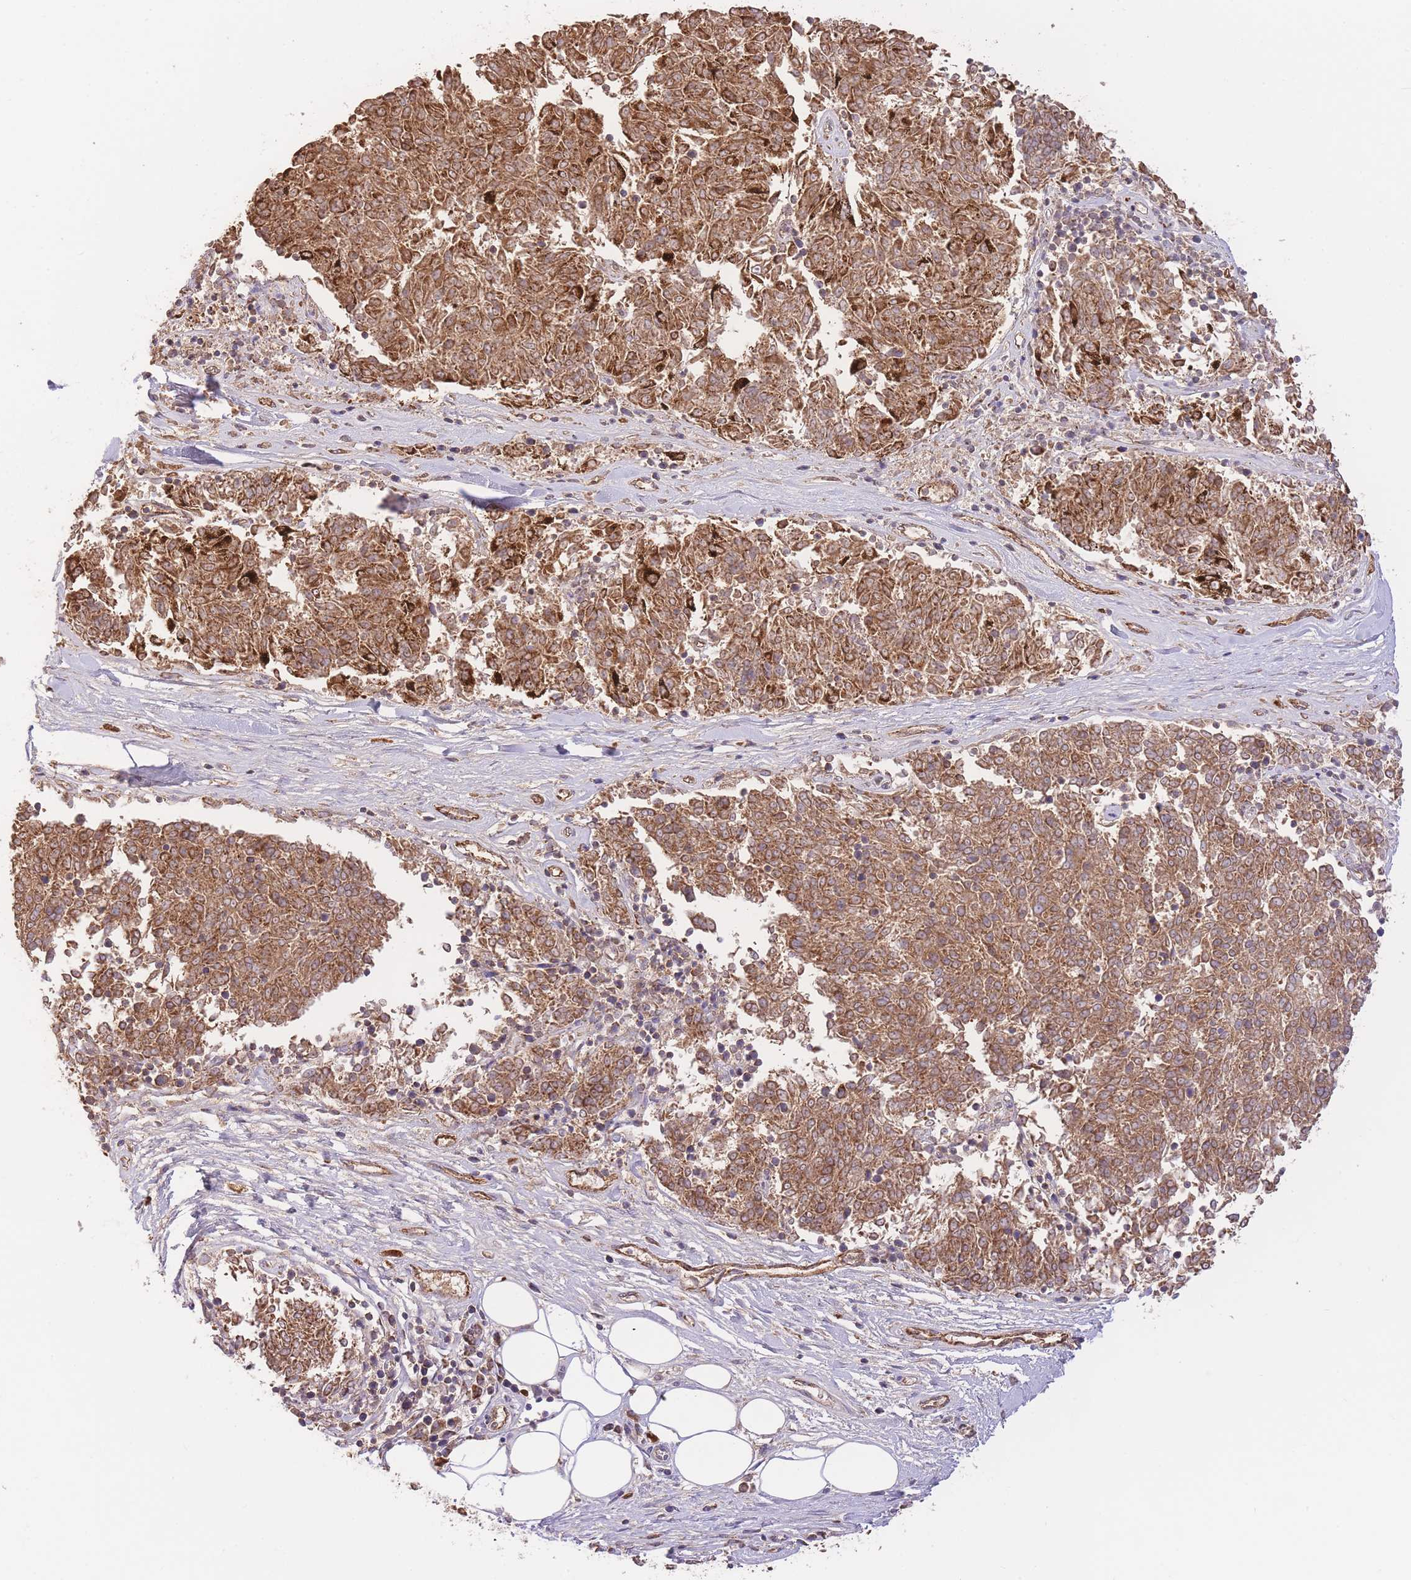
{"staining": {"intensity": "strong", "quantity": ">75%", "location": "cytoplasmic/membranous"}, "tissue": "melanoma", "cell_type": "Tumor cells", "image_type": "cancer", "snomed": [{"axis": "morphology", "description": "Malignant melanoma, NOS"}, {"axis": "topography", "description": "Skin"}], "caption": "The photomicrograph shows immunohistochemical staining of malignant melanoma. There is strong cytoplasmic/membranous positivity is identified in approximately >75% of tumor cells.", "gene": "PREP", "patient": {"sex": "female", "age": 72}}